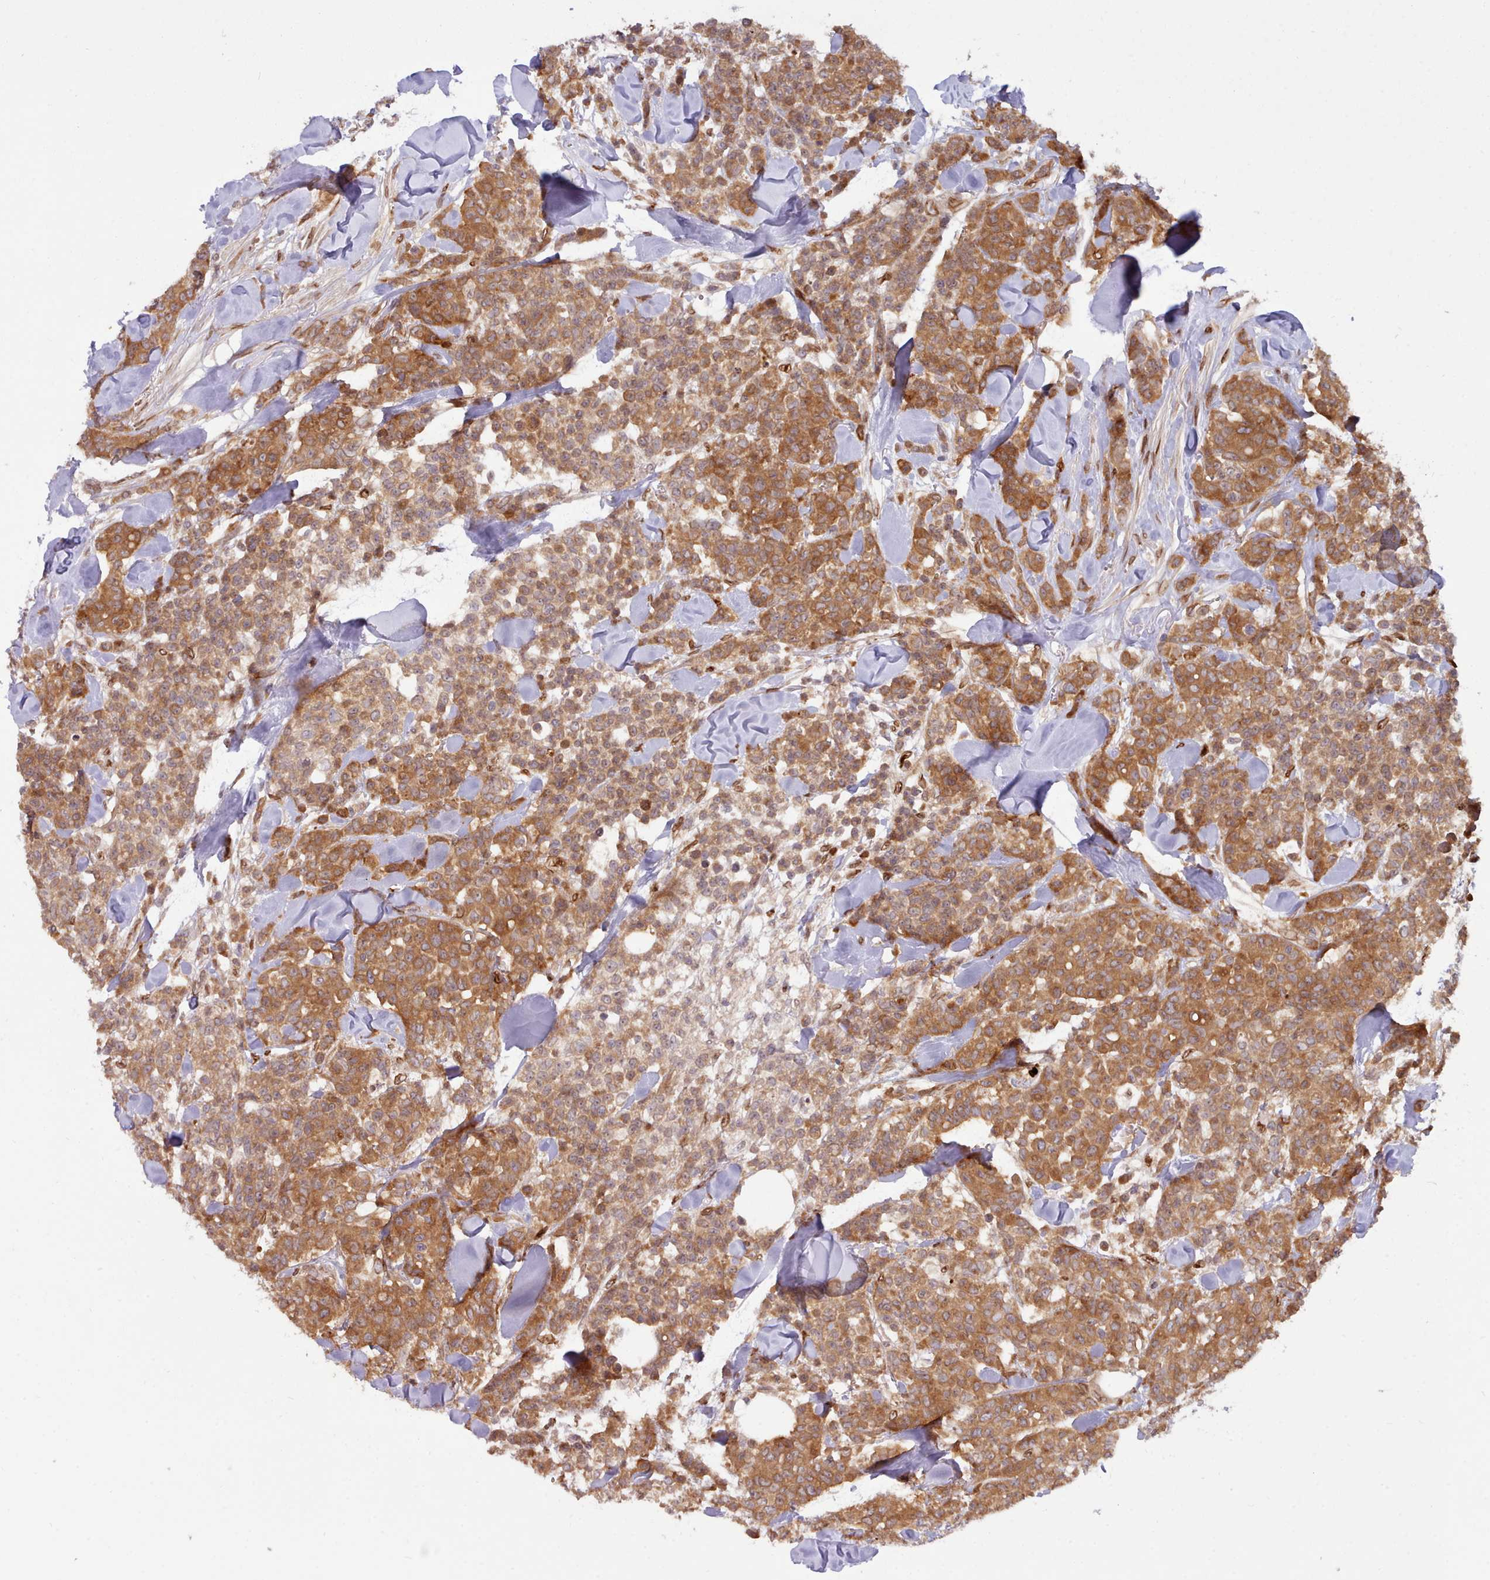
{"staining": {"intensity": "moderate", "quantity": ">75%", "location": "cytoplasmic/membranous"}, "tissue": "breast cancer", "cell_type": "Tumor cells", "image_type": "cancer", "snomed": [{"axis": "morphology", "description": "Lobular carcinoma"}, {"axis": "topography", "description": "Breast"}], "caption": "A brown stain shows moderate cytoplasmic/membranous expression of a protein in human breast lobular carcinoma tumor cells.", "gene": "UBE2G1", "patient": {"sex": "female", "age": 91}}